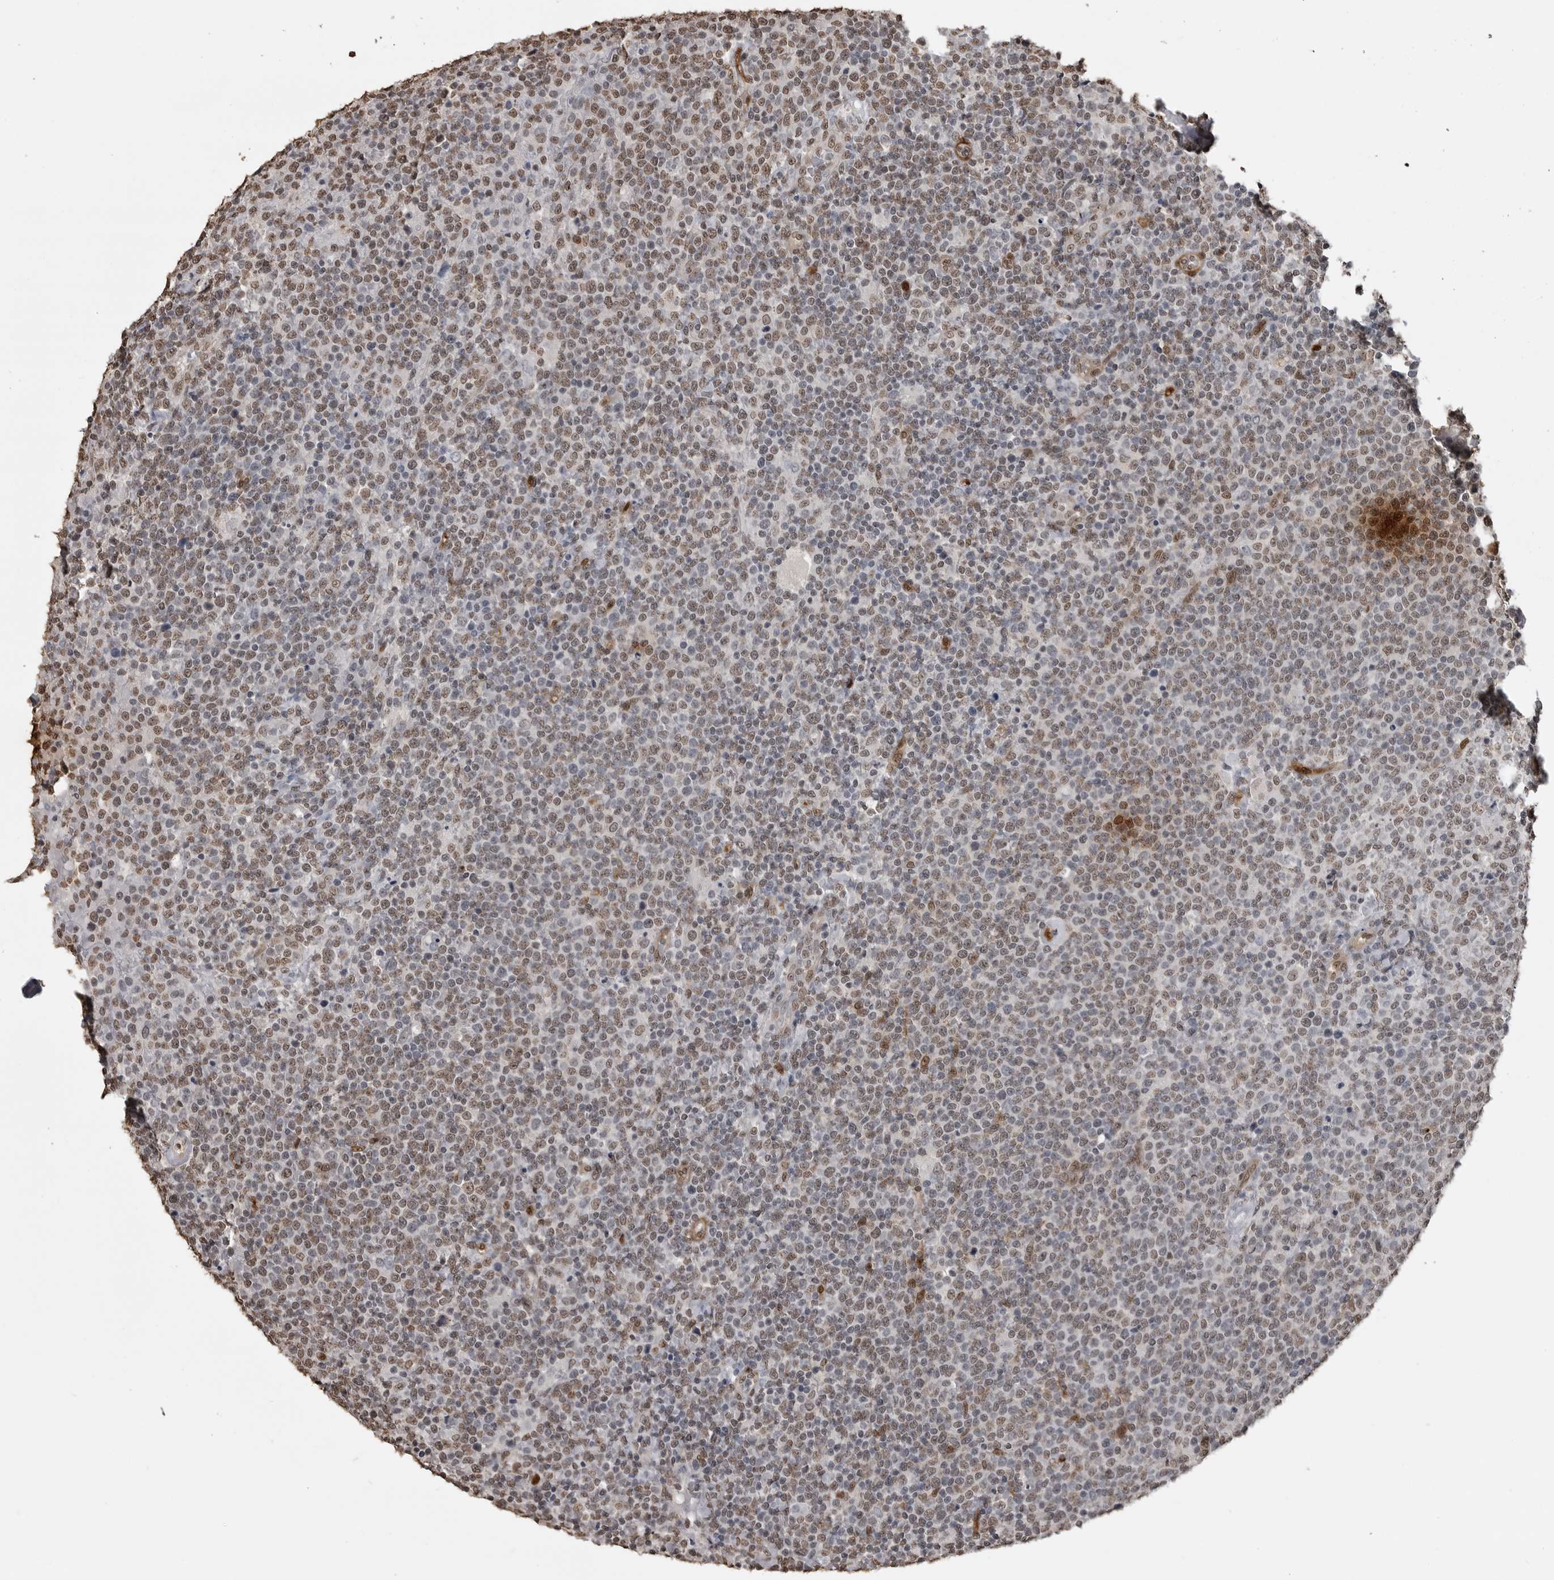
{"staining": {"intensity": "weak", "quantity": "25%-75%", "location": "nuclear"}, "tissue": "lymphoma", "cell_type": "Tumor cells", "image_type": "cancer", "snomed": [{"axis": "morphology", "description": "Malignant lymphoma, non-Hodgkin's type, High grade"}, {"axis": "topography", "description": "Lymph node"}], "caption": "Brown immunohistochemical staining in malignant lymphoma, non-Hodgkin's type (high-grade) exhibits weak nuclear expression in approximately 25%-75% of tumor cells. (DAB (3,3'-diaminobenzidine) IHC, brown staining for protein, blue staining for nuclei).", "gene": "SMAD2", "patient": {"sex": "male", "age": 61}}